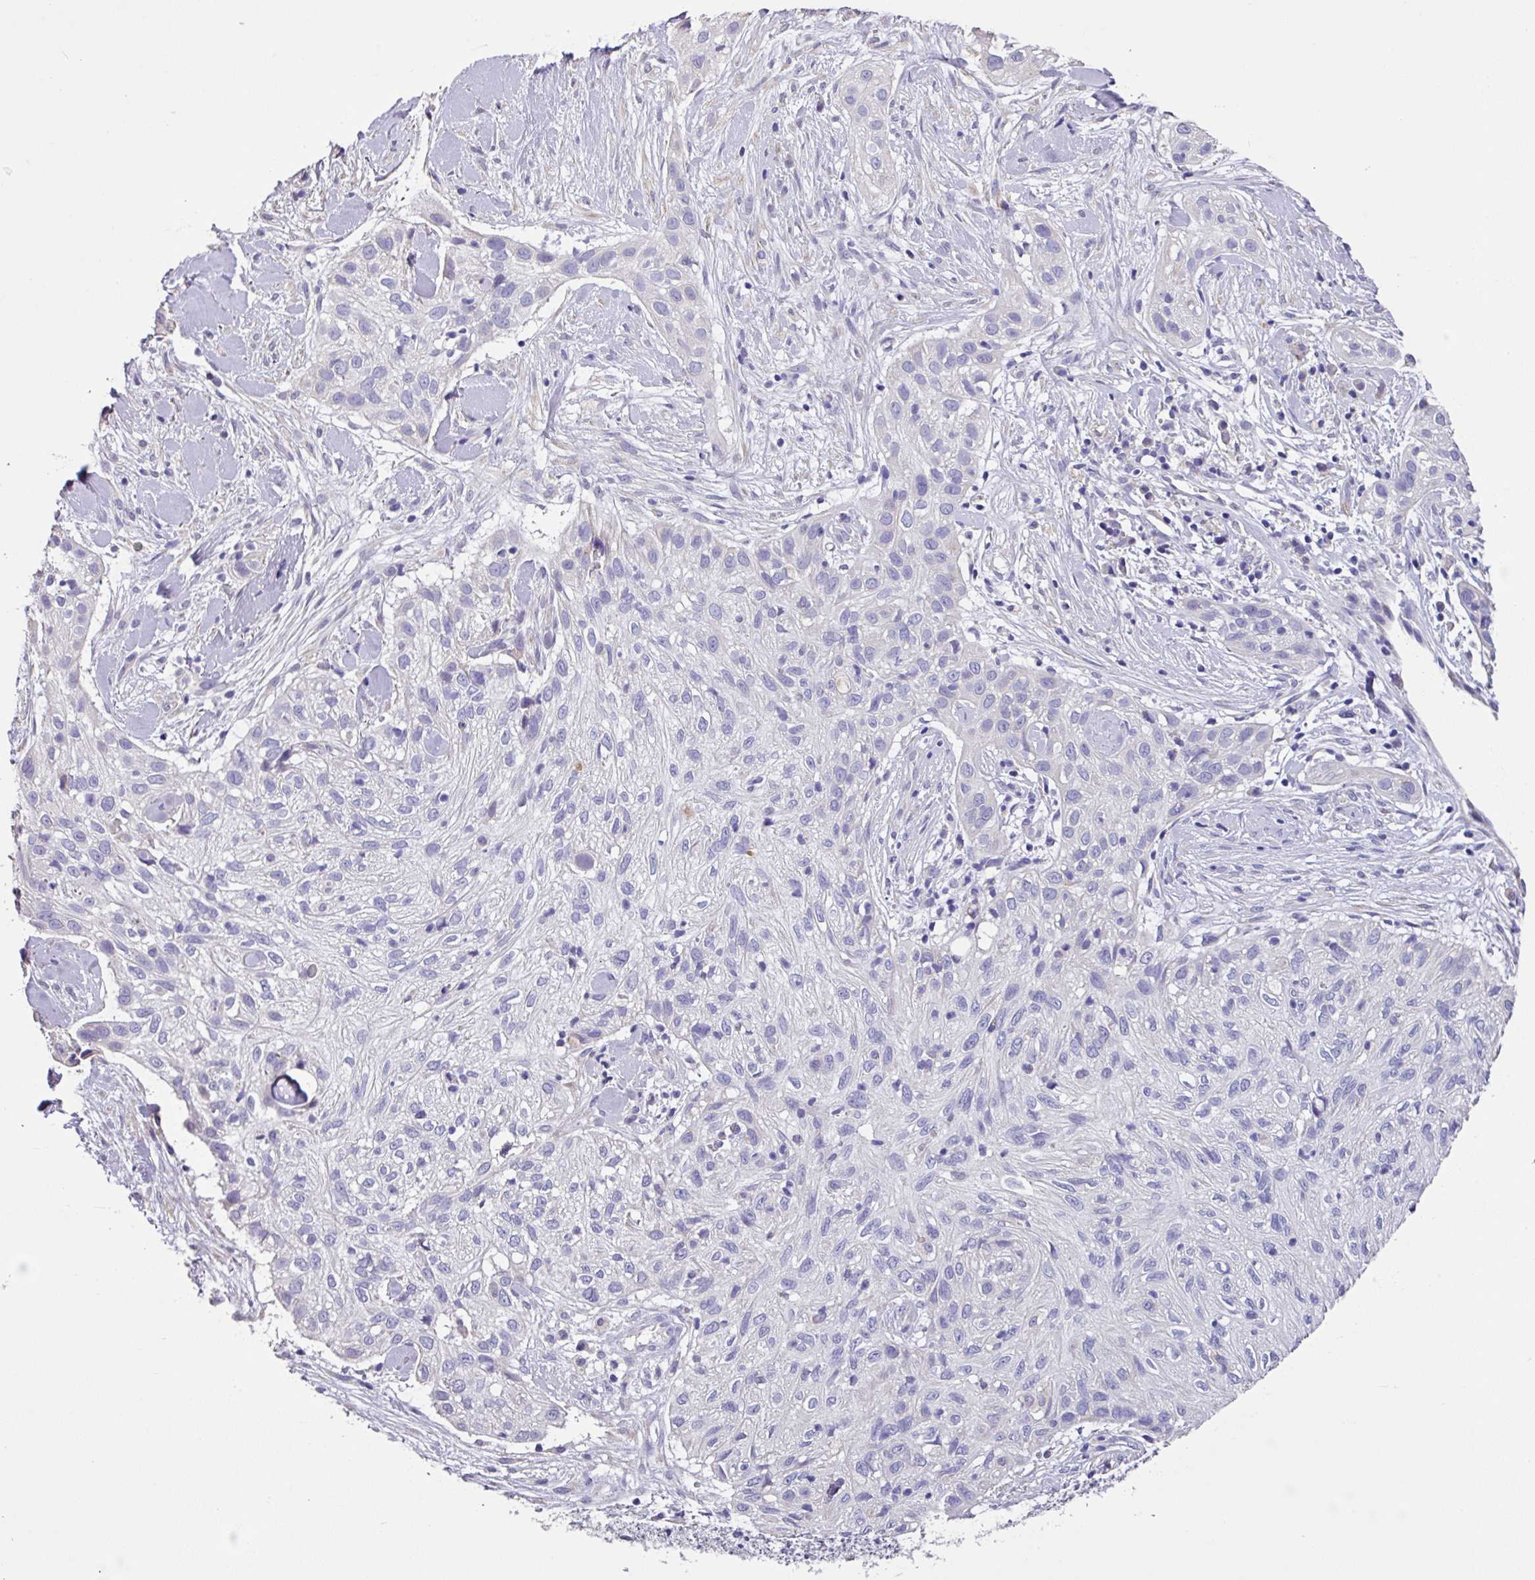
{"staining": {"intensity": "negative", "quantity": "none", "location": "none"}, "tissue": "skin cancer", "cell_type": "Tumor cells", "image_type": "cancer", "snomed": [{"axis": "morphology", "description": "Squamous cell carcinoma, NOS"}, {"axis": "topography", "description": "Skin"}], "caption": "This is an immunohistochemistry image of human skin squamous cell carcinoma. There is no expression in tumor cells.", "gene": "ZG16", "patient": {"sex": "male", "age": 82}}